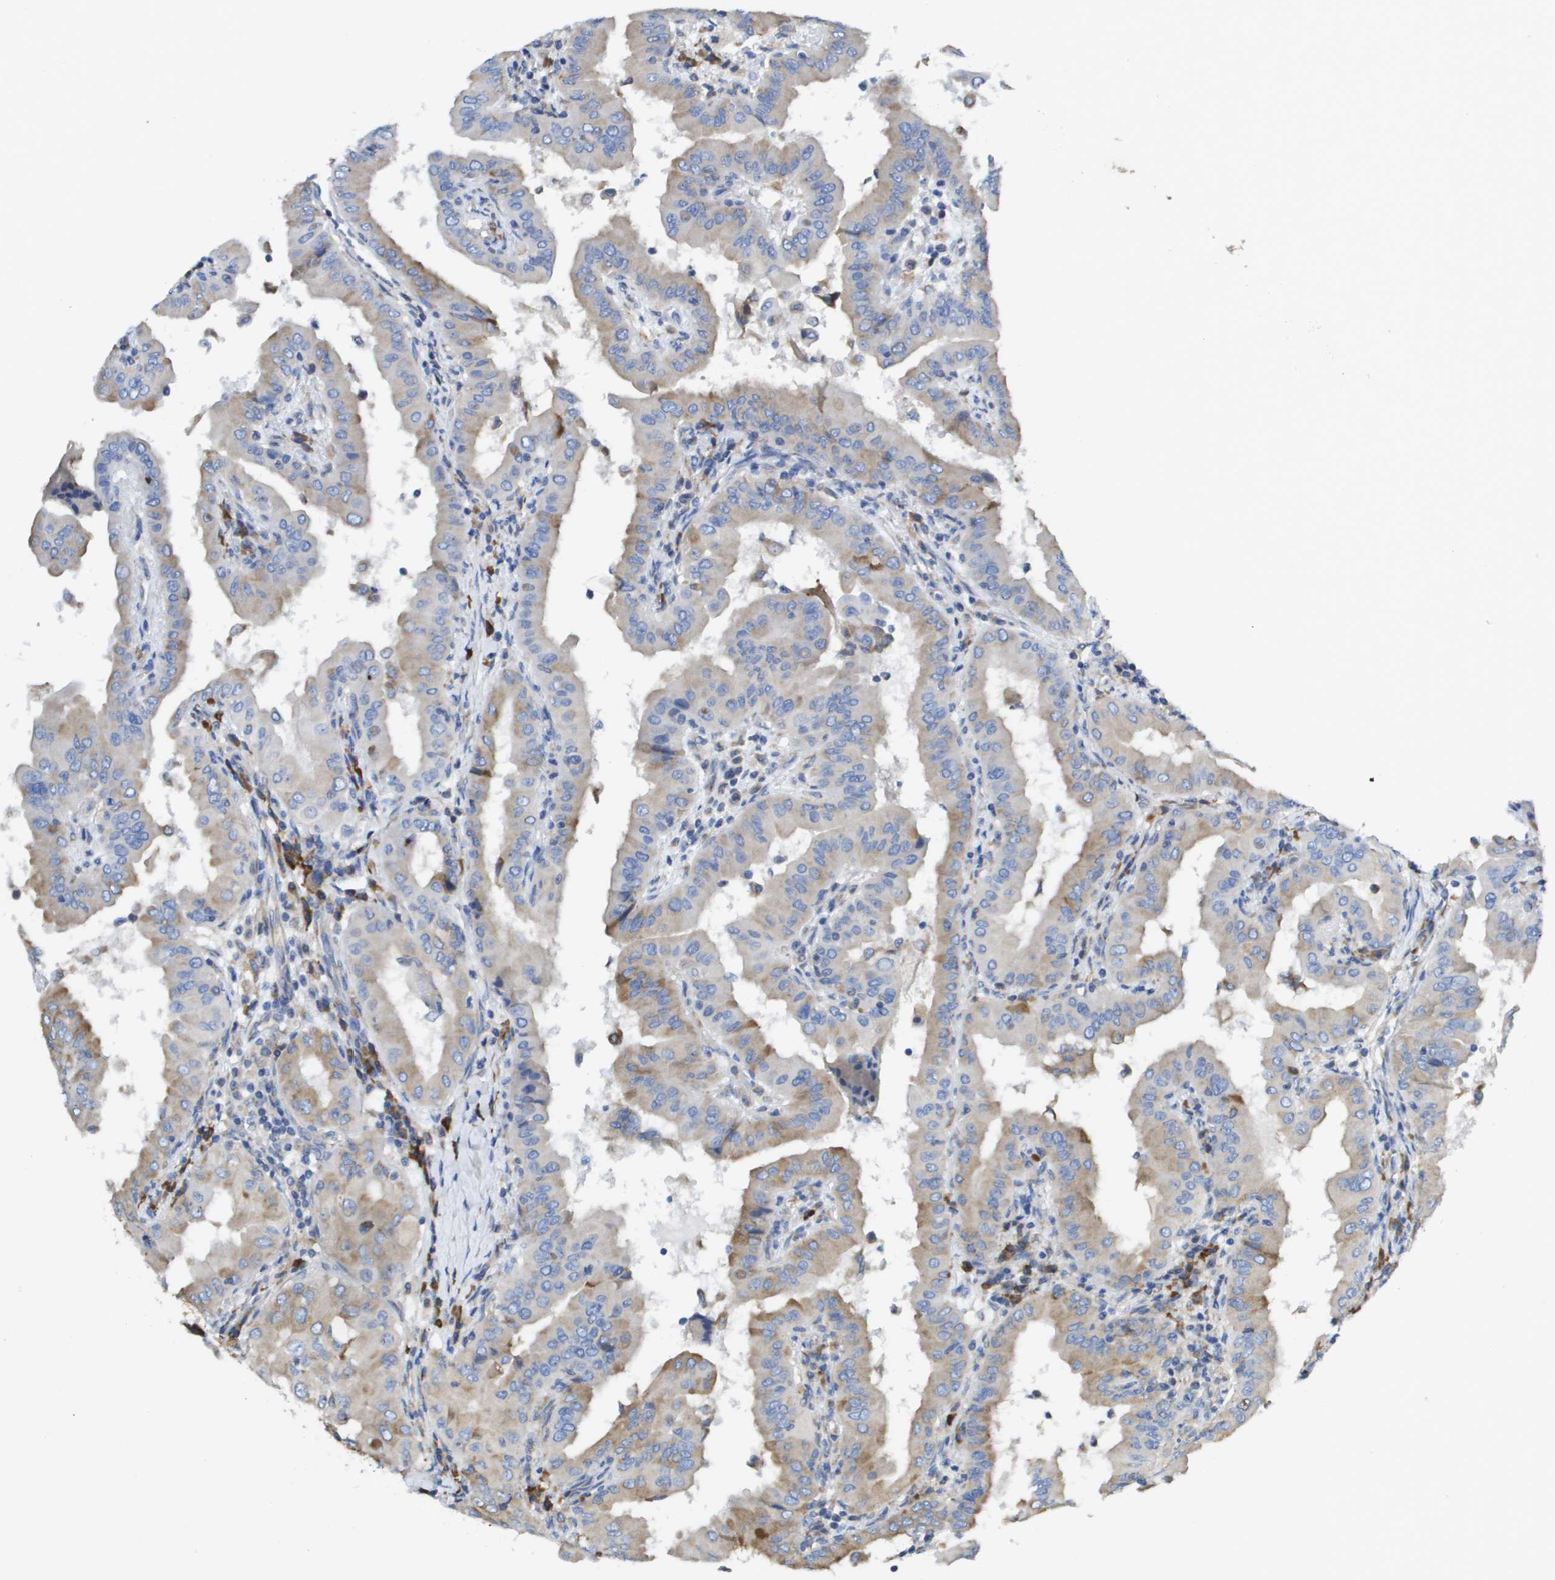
{"staining": {"intensity": "weak", "quantity": "25%-75%", "location": "cytoplasmic/membranous"}, "tissue": "thyroid cancer", "cell_type": "Tumor cells", "image_type": "cancer", "snomed": [{"axis": "morphology", "description": "Papillary adenocarcinoma, NOS"}, {"axis": "topography", "description": "Thyroid gland"}], "caption": "The immunohistochemical stain labels weak cytoplasmic/membranous positivity in tumor cells of papillary adenocarcinoma (thyroid) tissue. (DAB IHC, brown staining for protein, blue staining for nuclei).", "gene": "SDR42E1", "patient": {"sex": "male", "age": 33}}